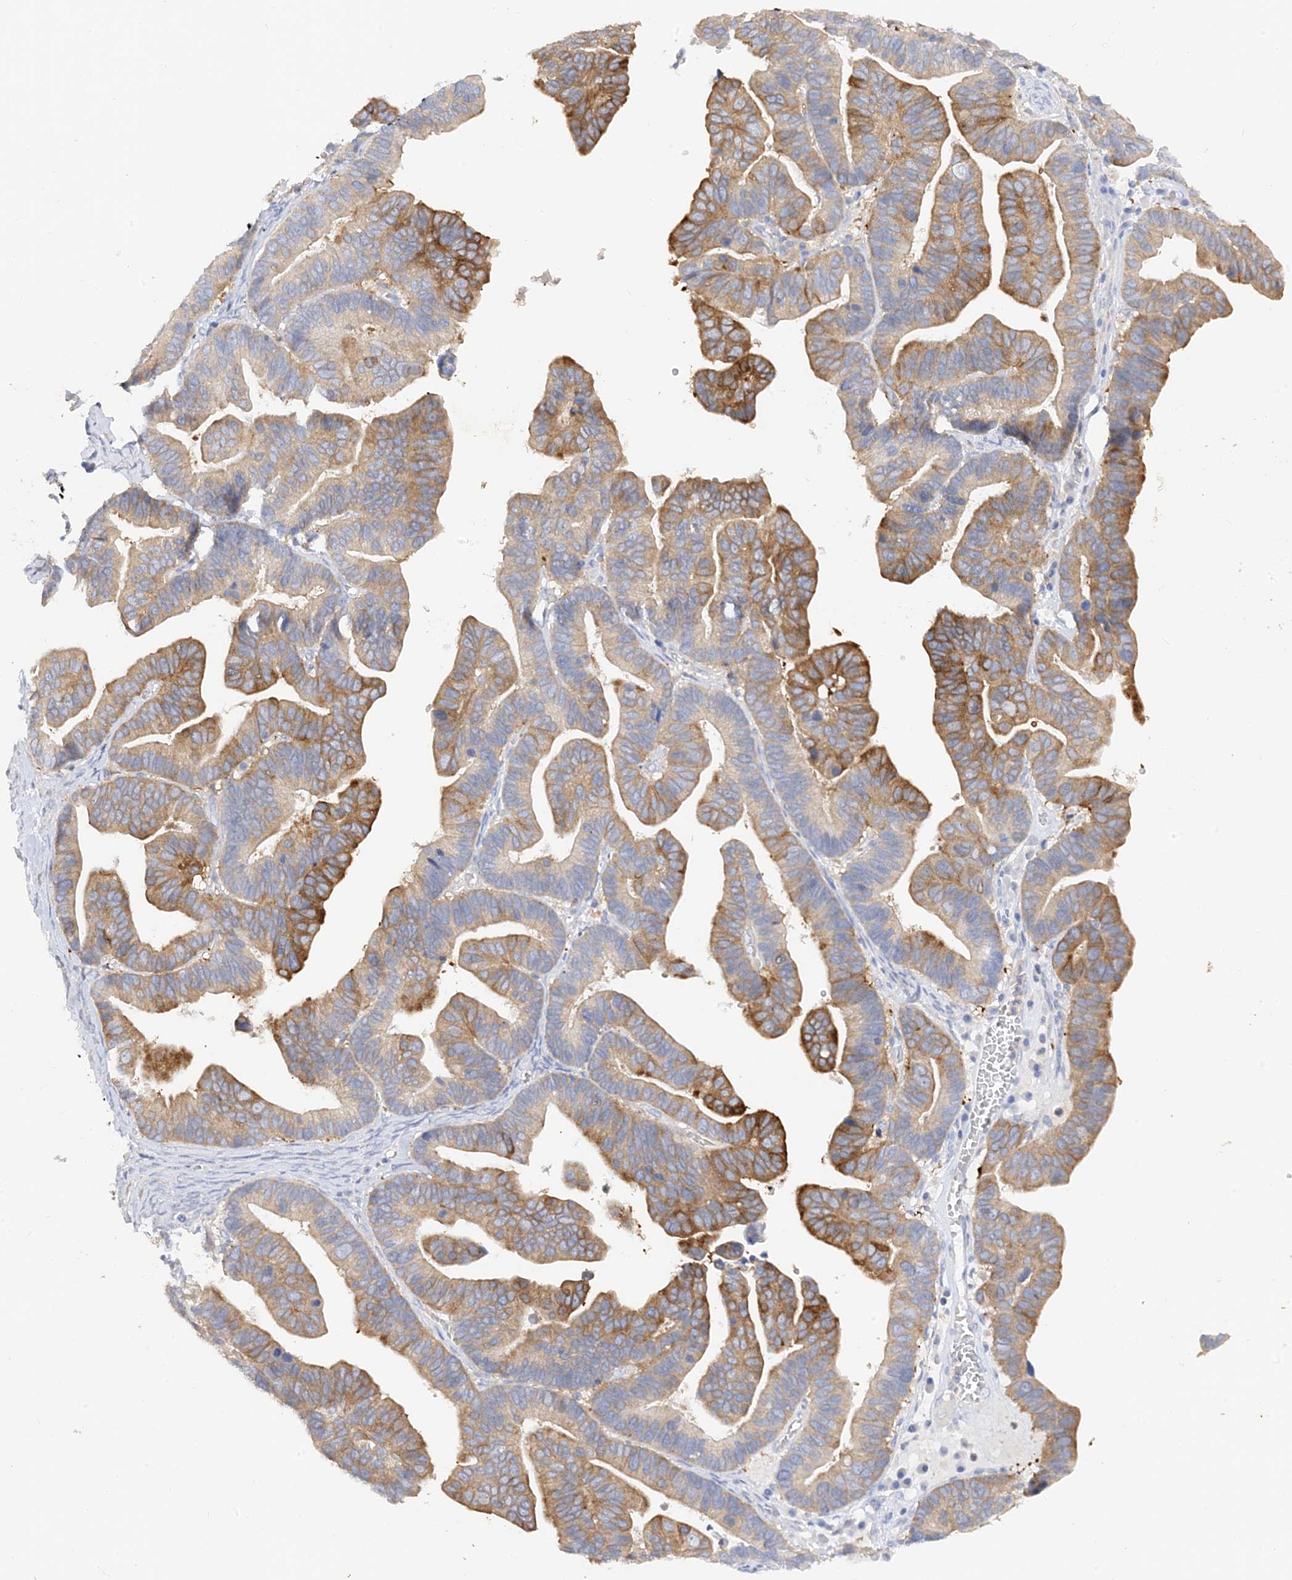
{"staining": {"intensity": "moderate", "quantity": "25%-75%", "location": "cytoplasmic/membranous"}, "tissue": "ovarian cancer", "cell_type": "Tumor cells", "image_type": "cancer", "snomed": [{"axis": "morphology", "description": "Cystadenocarcinoma, serous, NOS"}, {"axis": "topography", "description": "Ovary"}], "caption": "Immunohistochemistry histopathology image of human ovarian serous cystadenocarcinoma stained for a protein (brown), which exhibits medium levels of moderate cytoplasmic/membranous positivity in about 25%-75% of tumor cells.", "gene": "ARV1", "patient": {"sex": "female", "age": 56}}